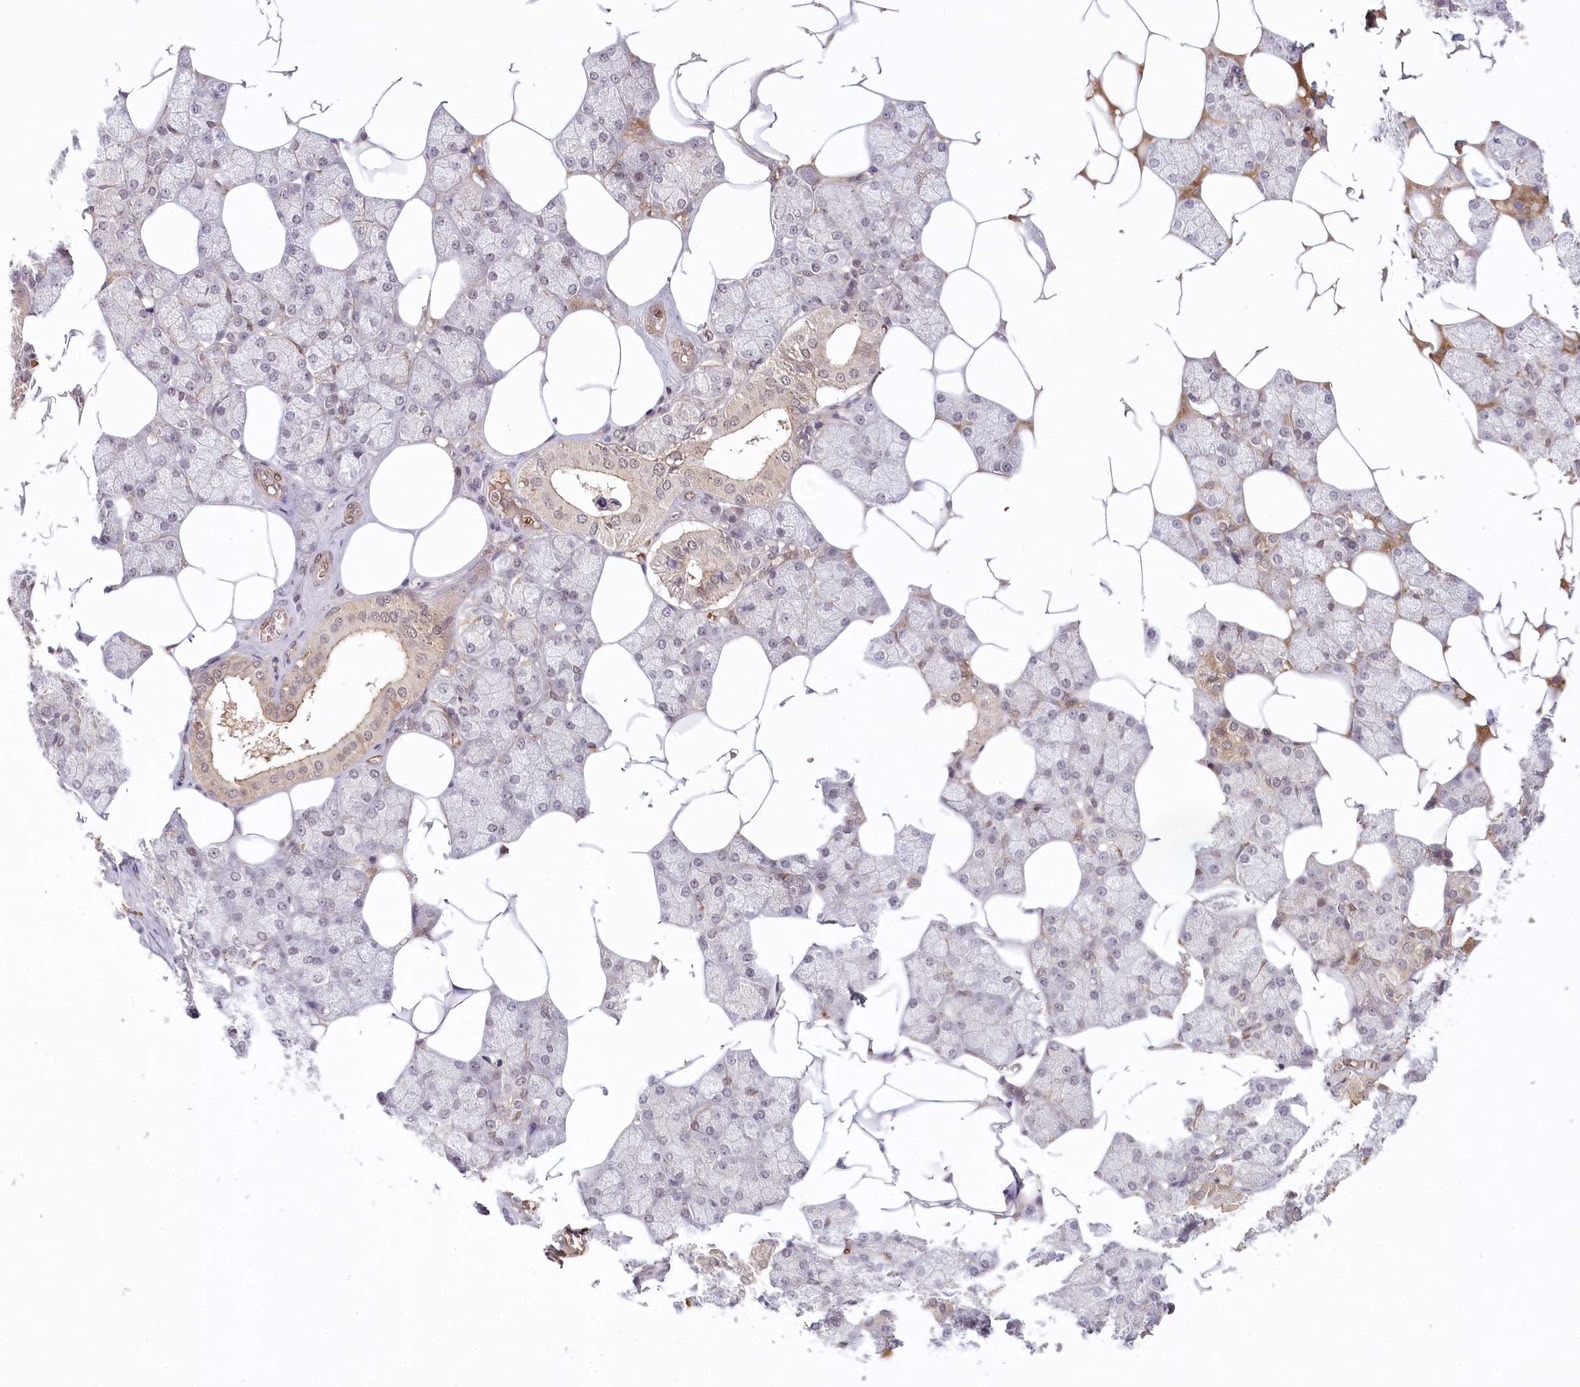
{"staining": {"intensity": "moderate", "quantity": "25%-75%", "location": "nuclear"}, "tissue": "salivary gland", "cell_type": "Glandular cells", "image_type": "normal", "snomed": [{"axis": "morphology", "description": "Normal tissue, NOS"}, {"axis": "topography", "description": "Salivary gland"}], "caption": "An immunohistochemistry photomicrograph of normal tissue is shown. Protein staining in brown shows moderate nuclear positivity in salivary gland within glandular cells. Nuclei are stained in blue.", "gene": "TUBGCP2", "patient": {"sex": "male", "age": 62}}